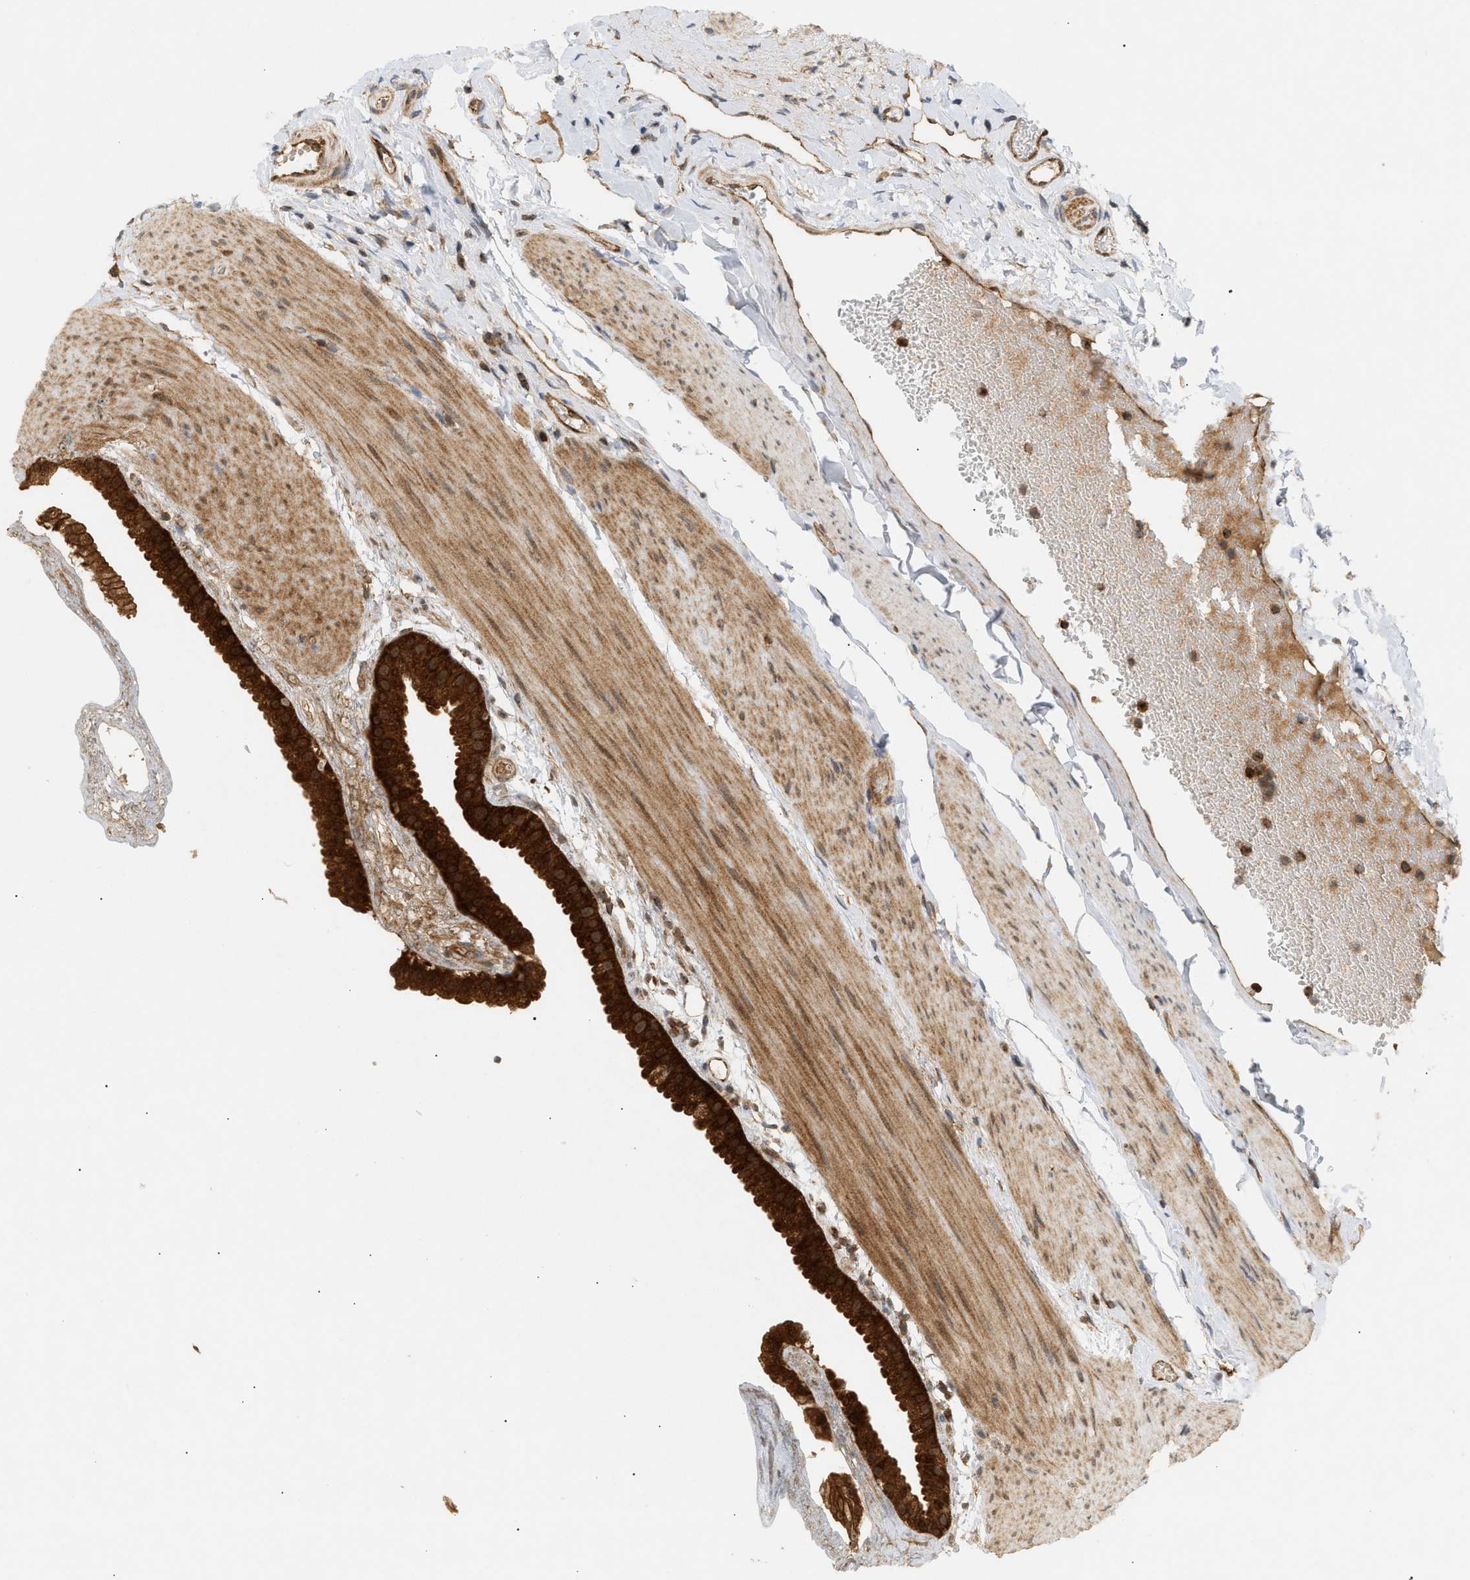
{"staining": {"intensity": "strong", "quantity": ">75%", "location": "cytoplasmic/membranous,nuclear"}, "tissue": "gallbladder", "cell_type": "Glandular cells", "image_type": "normal", "snomed": [{"axis": "morphology", "description": "Normal tissue, NOS"}, {"axis": "topography", "description": "Gallbladder"}], "caption": "An IHC image of unremarkable tissue is shown. Protein staining in brown shows strong cytoplasmic/membranous,nuclear positivity in gallbladder within glandular cells.", "gene": "SHC1", "patient": {"sex": "female", "age": 64}}